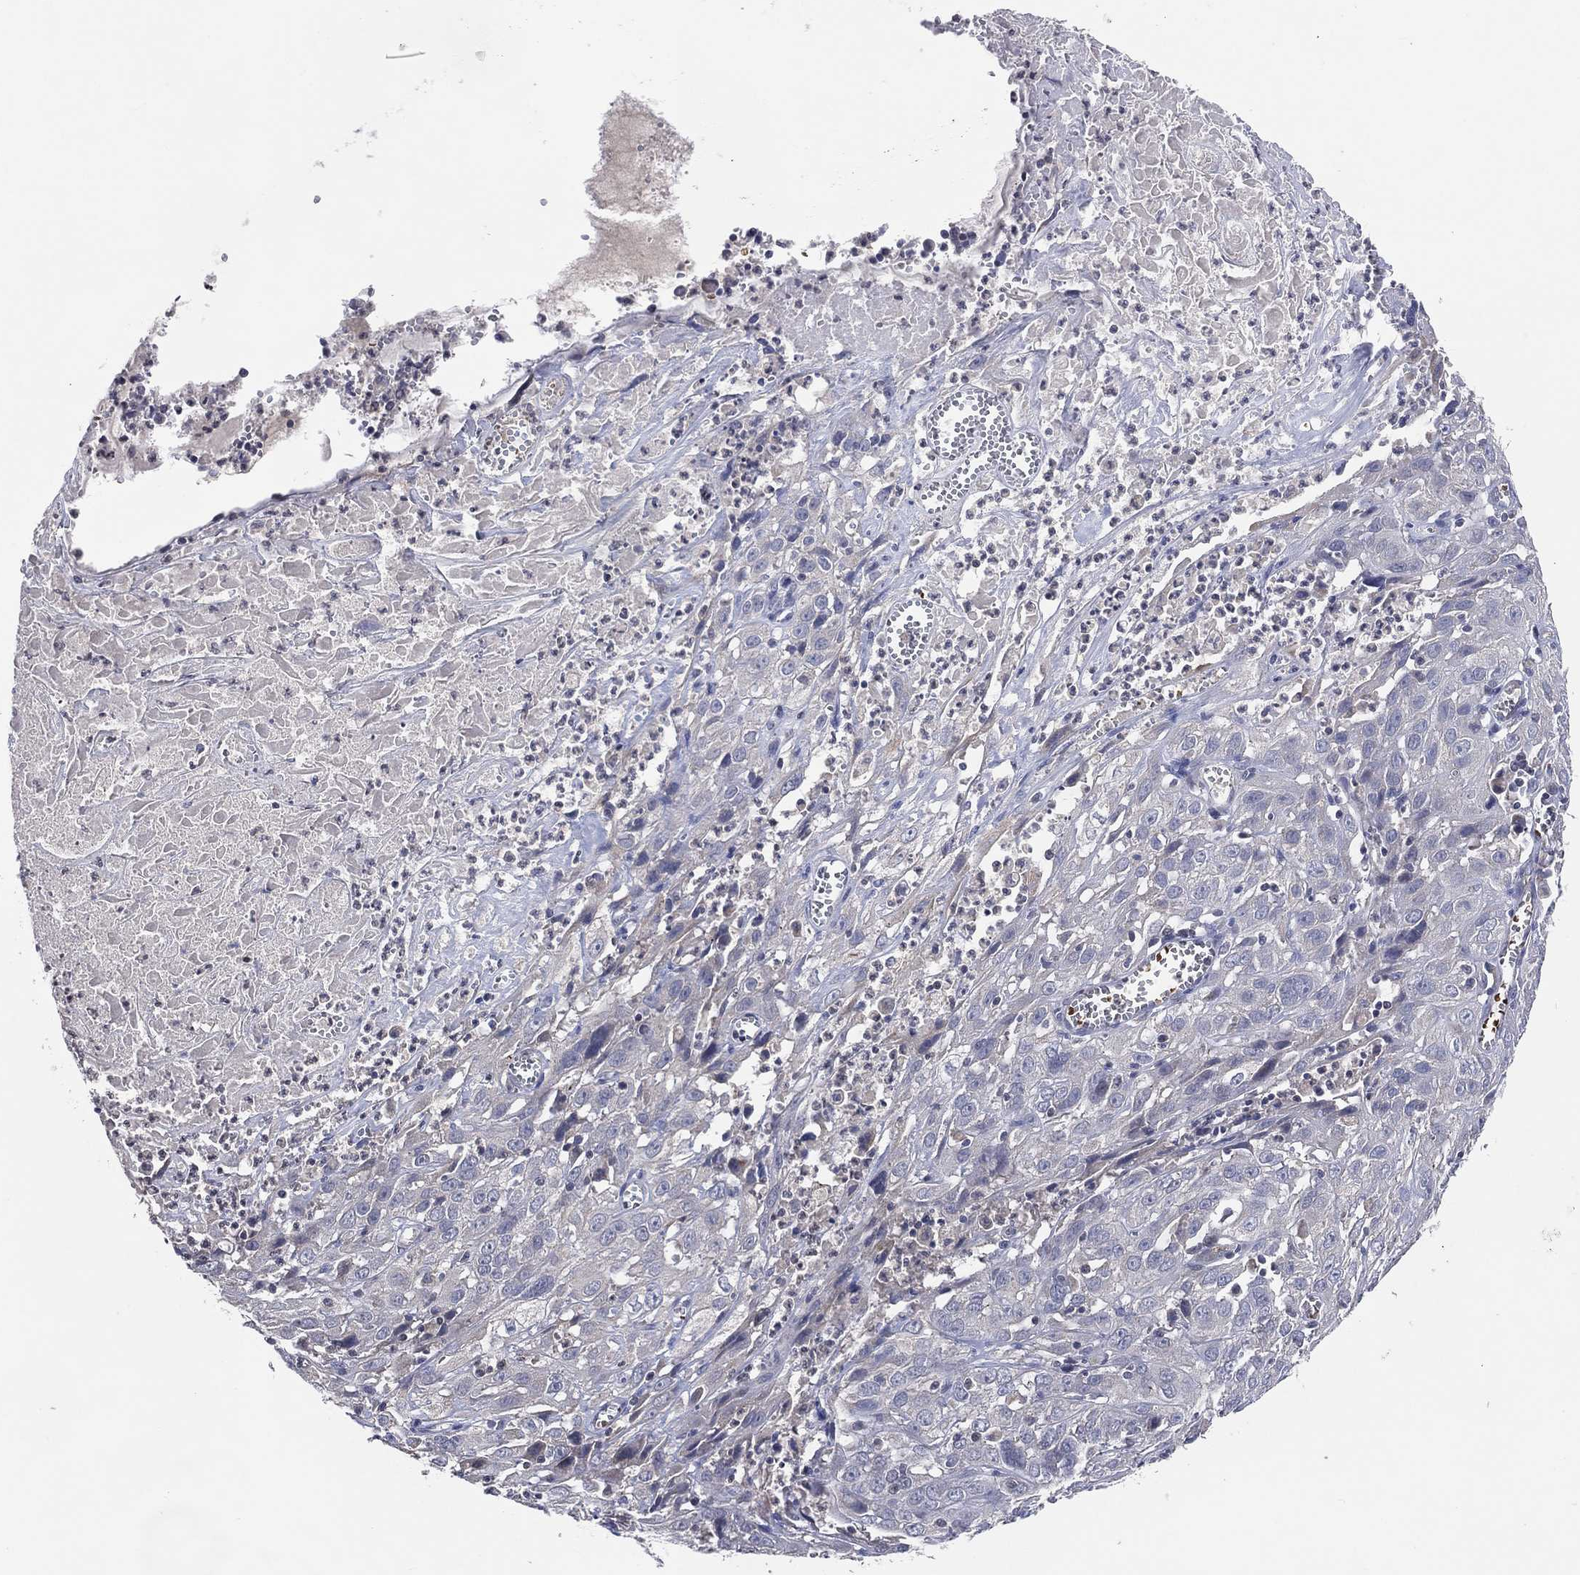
{"staining": {"intensity": "negative", "quantity": "none", "location": "none"}, "tissue": "cervical cancer", "cell_type": "Tumor cells", "image_type": "cancer", "snomed": [{"axis": "morphology", "description": "Squamous cell carcinoma, NOS"}, {"axis": "topography", "description": "Cervix"}], "caption": "Immunohistochemical staining of human cervical cancer (squamous cell carcinoma) demonstrates no significant expression in tumor cells.", "gene": "DNAH7", "patient": {"sex": "female", "age": 32}}